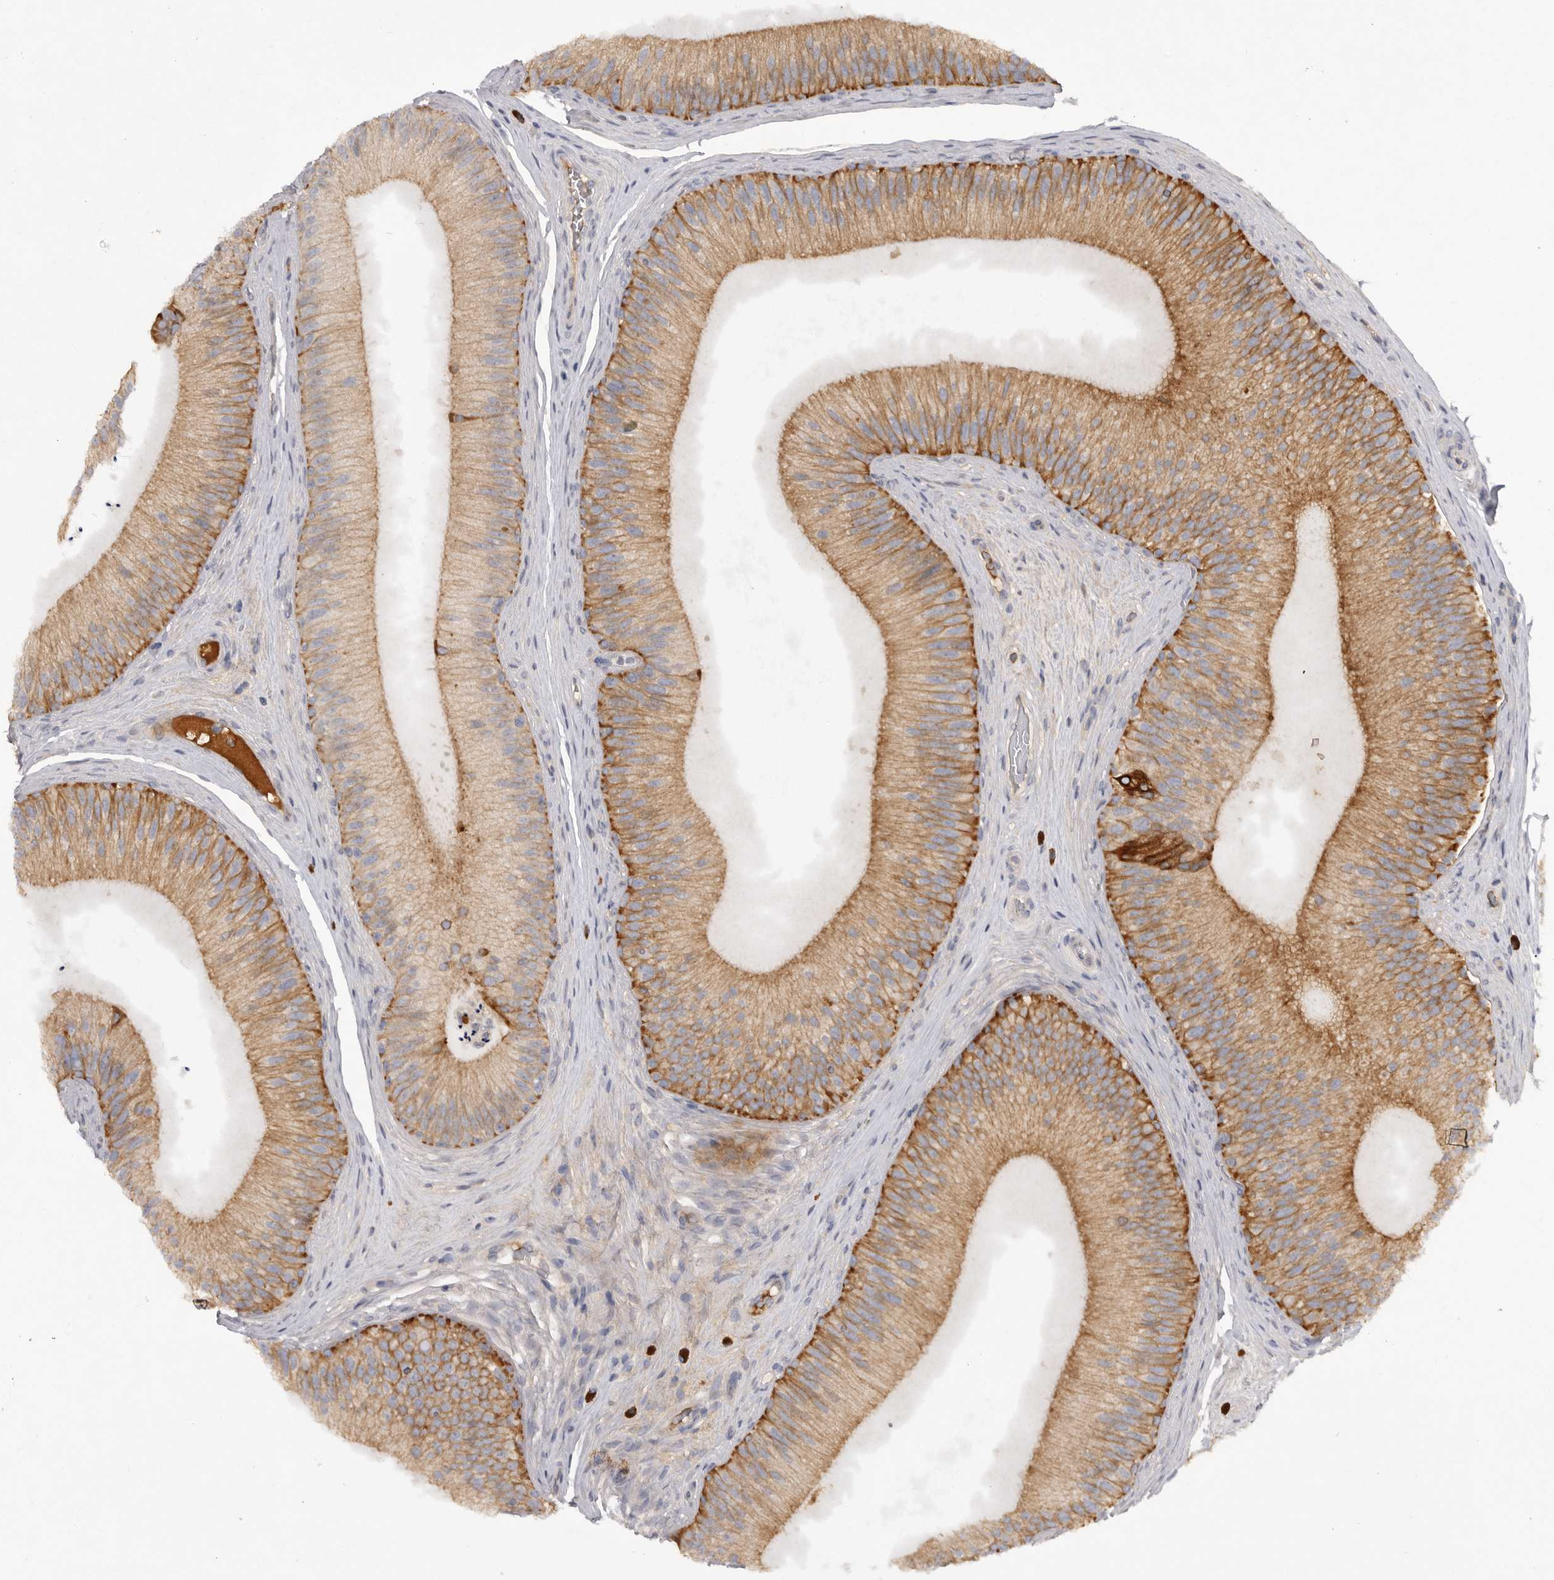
{"staining": {"intensity": "moderate", "quantity": "25%-75%", "location": "cytoplasmic/membranous"}, "tissue": "epididymis", "cell_type": "Glandular cells", "image_type": "normal", "snomed": [{"axis": "morphology", "description": "Normal tissue, NOS"}, {"axis": "topography", "description": "Epididymis"}], "caption": "Epididymis stained with DAB immunohistochemistry displays medium levels of moderate cytoplasmic/membranous expression in approximately 25%-75% of glandular cells. (DAB IHC with brightfield microscopy, high magnification).", "gene": "DHDDS", "patient": {"sex": "male", "age": 45}}